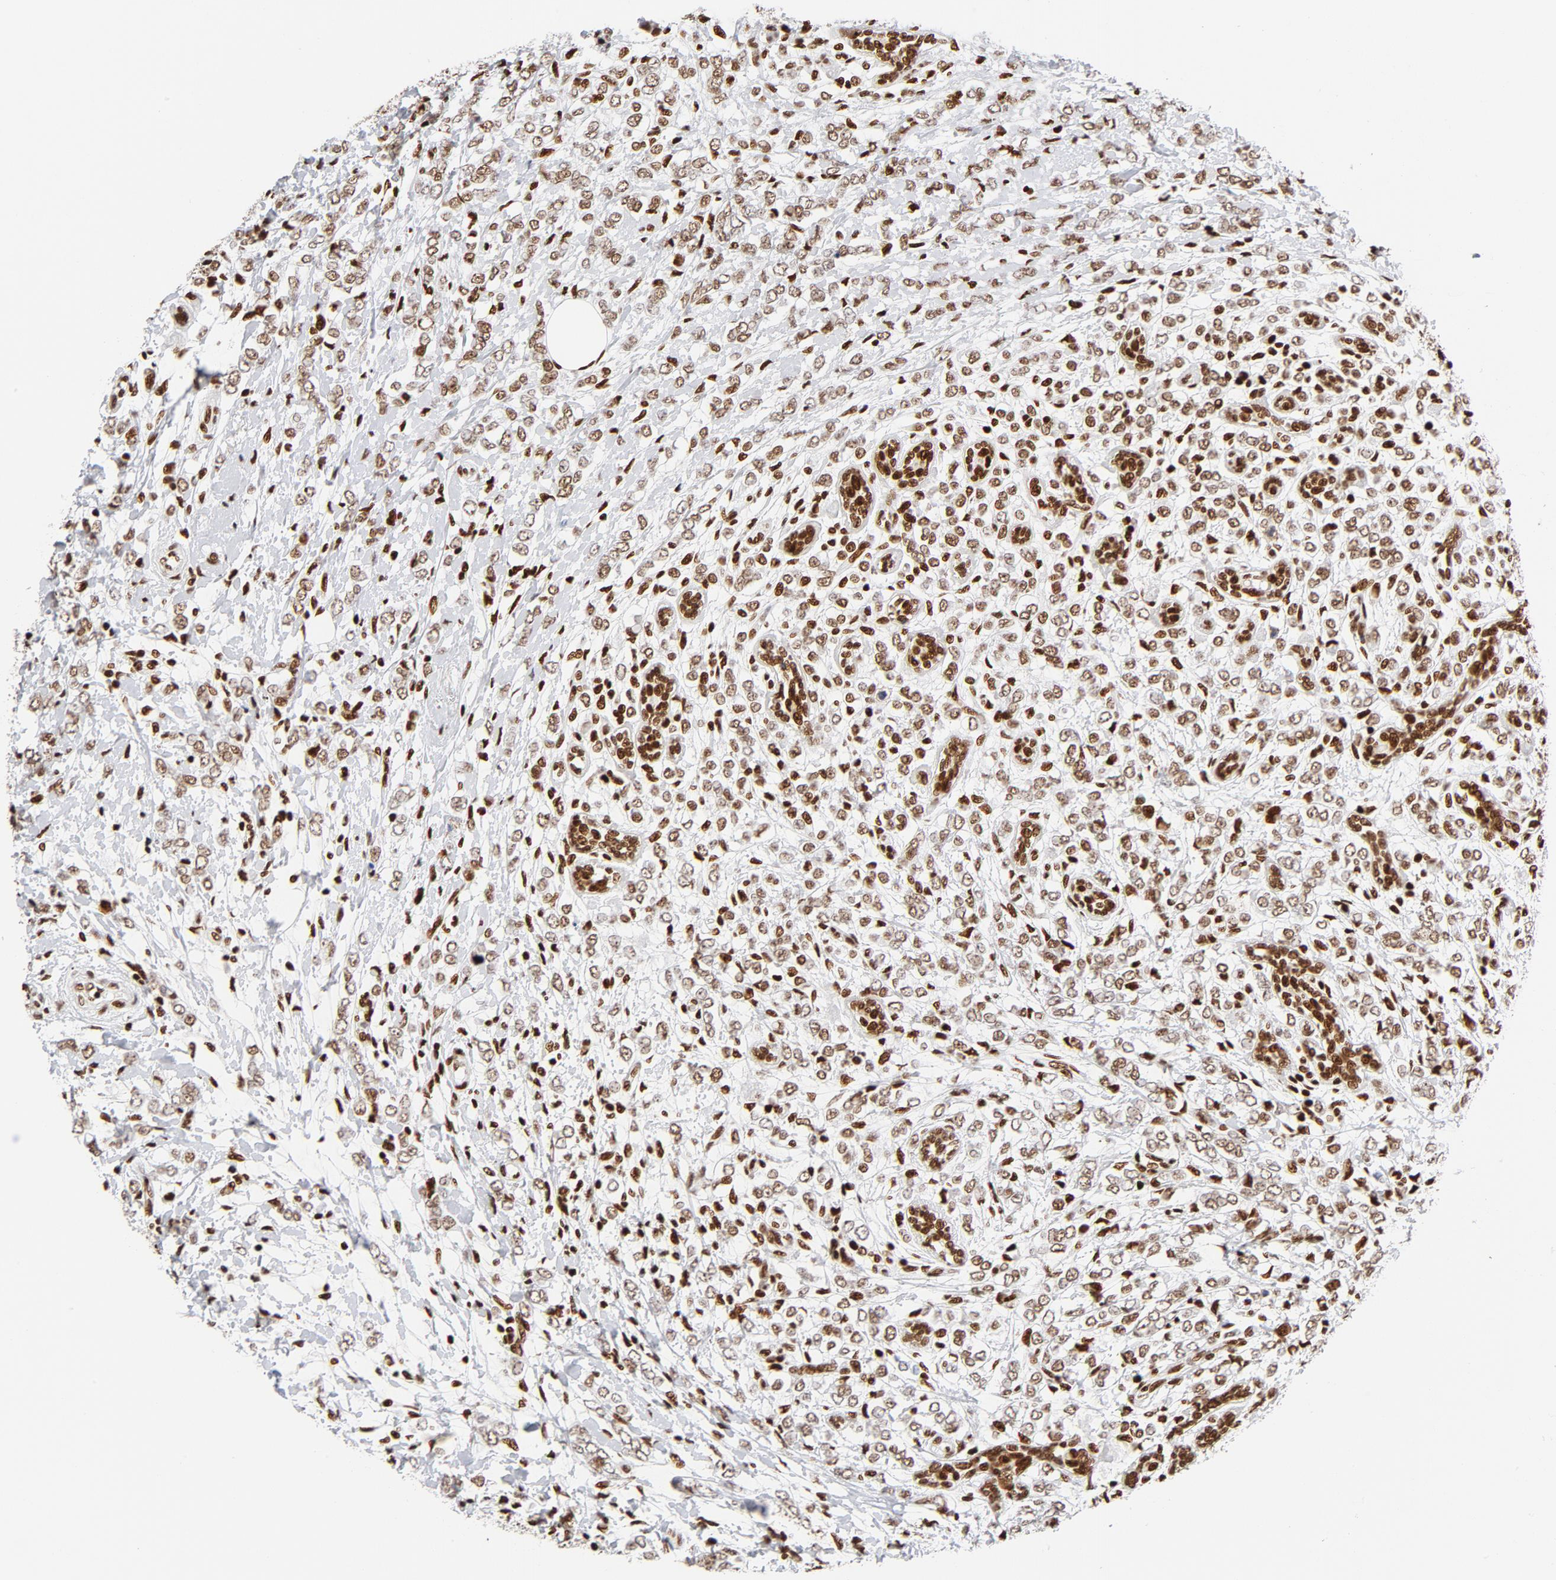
{"staining": {"intensity": "moderate", "quantity": ">75%", "location": "nuclear"}, "tissue": "breast cancer", "cell_type": "Tumor cells", "image_type": "cancer", "snomed": [{"axis": "morphology", "description": "Normal tissue, NOS"}, {"axis": "morphology", "description": "Lobular carcinoma"}, {"axis": "topography", "description": "Breast"}], "caption": "A photomicrograph showing moderate nuclear positivity in approximately >75% of tumor cells in breast cancer, as visualized by brown immunohistochemical staining.", "gene": "XRCC5", "patient": {"sex": "female", "age": 47}}